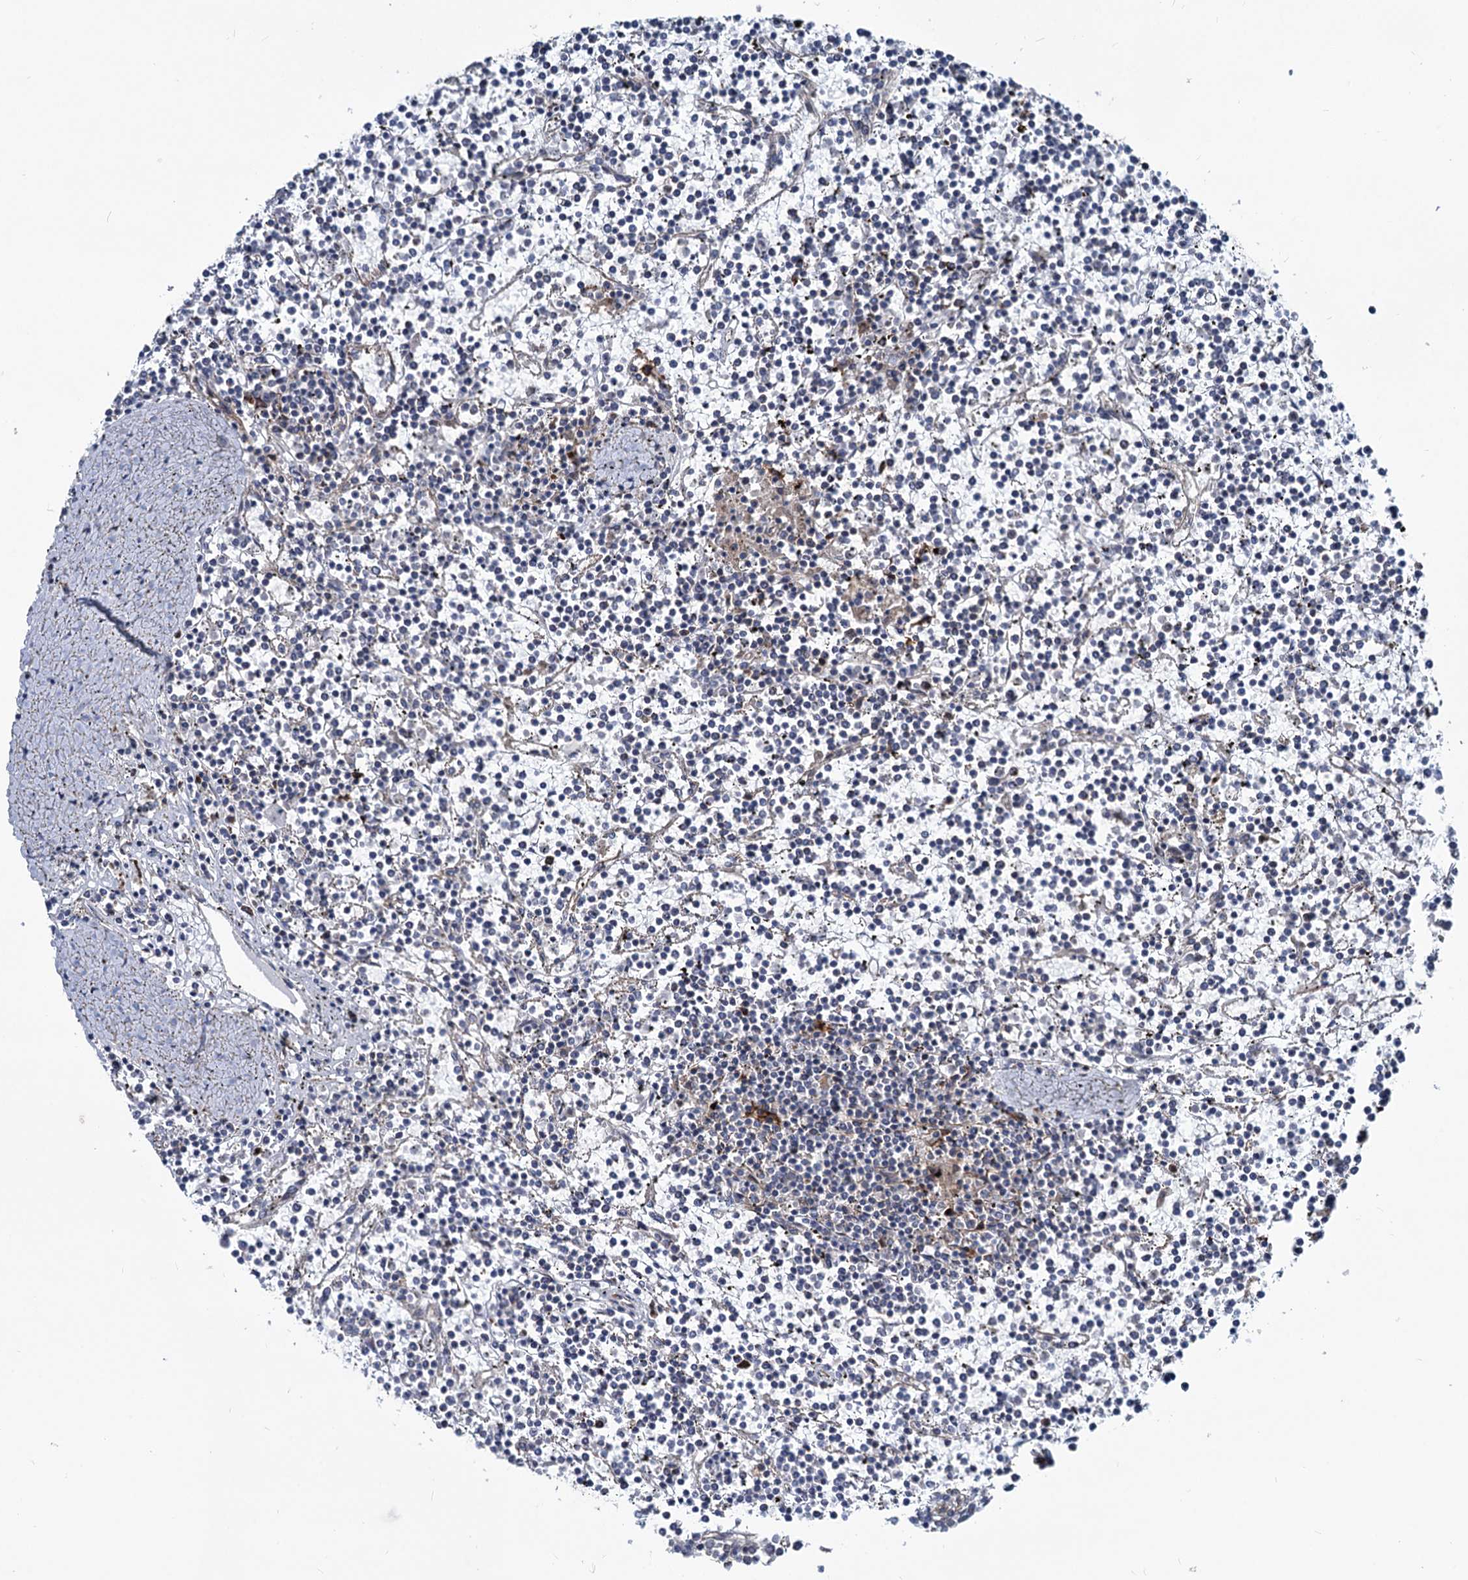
{"staining": {"intensity": "negative", "quantity": "none", "location": "none"}, "tissue": "lymphoma", "cell_type": "Tumor cells", "image_type": "cancer", "snomed": [{"axis": "morphology", "description": "Malignant lymphoma, non-Hodgkin's type, Low grade"}, {"axis": "topography", "description": "Spleen"}], "caption": "Immunohistochemical staining of low-grade malignant lymphoma, non-Hodgkin's type reveals no significant staining in tumor cells.", "gene": "RNF6", "patient": {"sex": "female", "age": 19}}